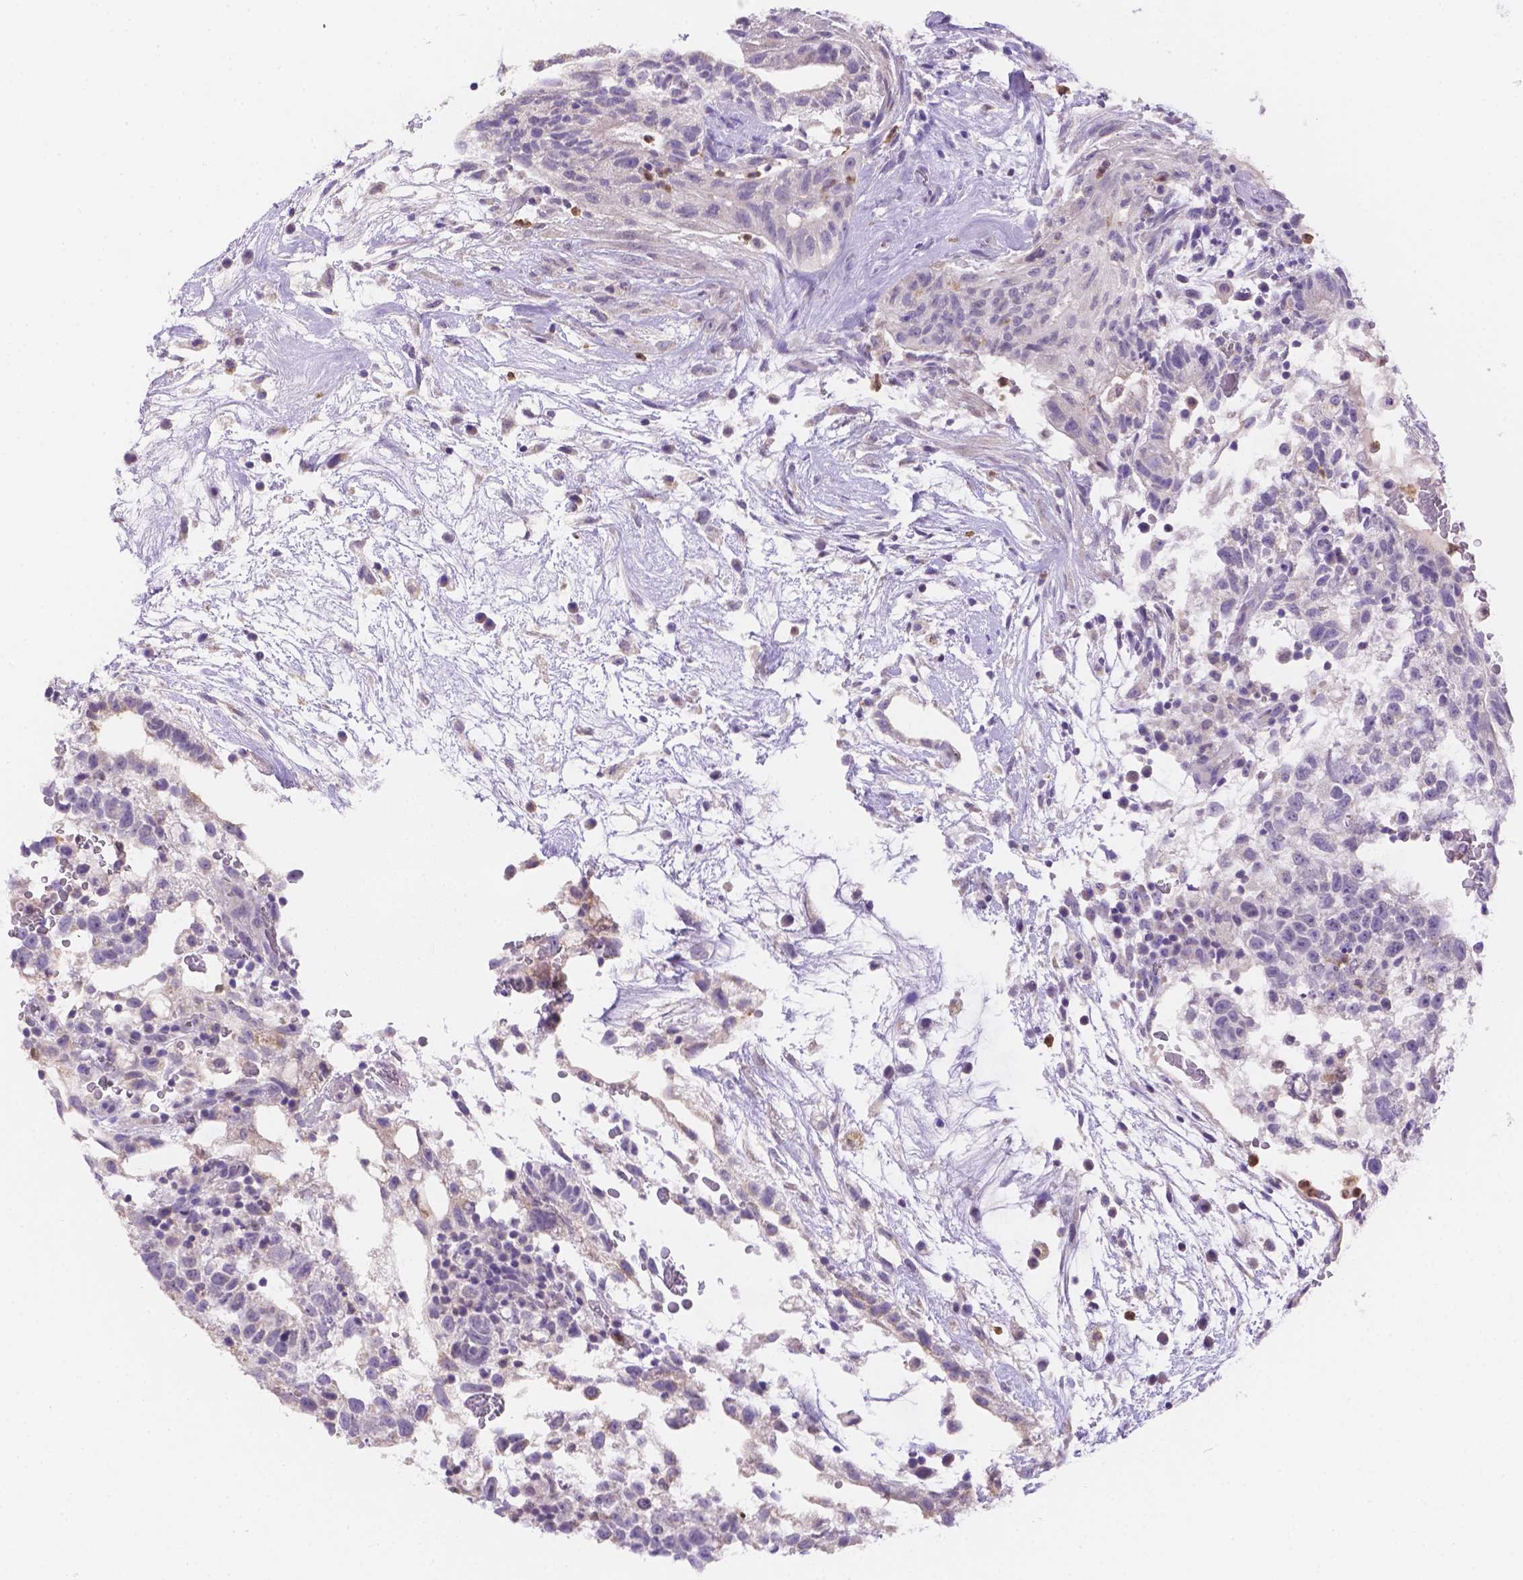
{"staining": {"intensity": "negative", "quantity": "none", "location": "none"}, "tissue": "testis cancer", "cell_type": "Tumor cells", "image_type": "cancer", "snomed": [{"axis": "morphology", "description": "Normal tissue, NOS"}, {"axis": "morphology", "description": "Carcinoma, Embryonal, NOS"}, {"axis": "topography", "description": "Testis"}], "caption": "High power microscopy micrograph of an immunohistochemistry histopathology image of testis cancer, revealing no significant positivity in tumor cells. (DAB immunohistochemistry (IHC) visualized using brightfield microscopy, high magnification).", "gene": "NXPE2", "patient": {"sex": "male", "age": 32}}